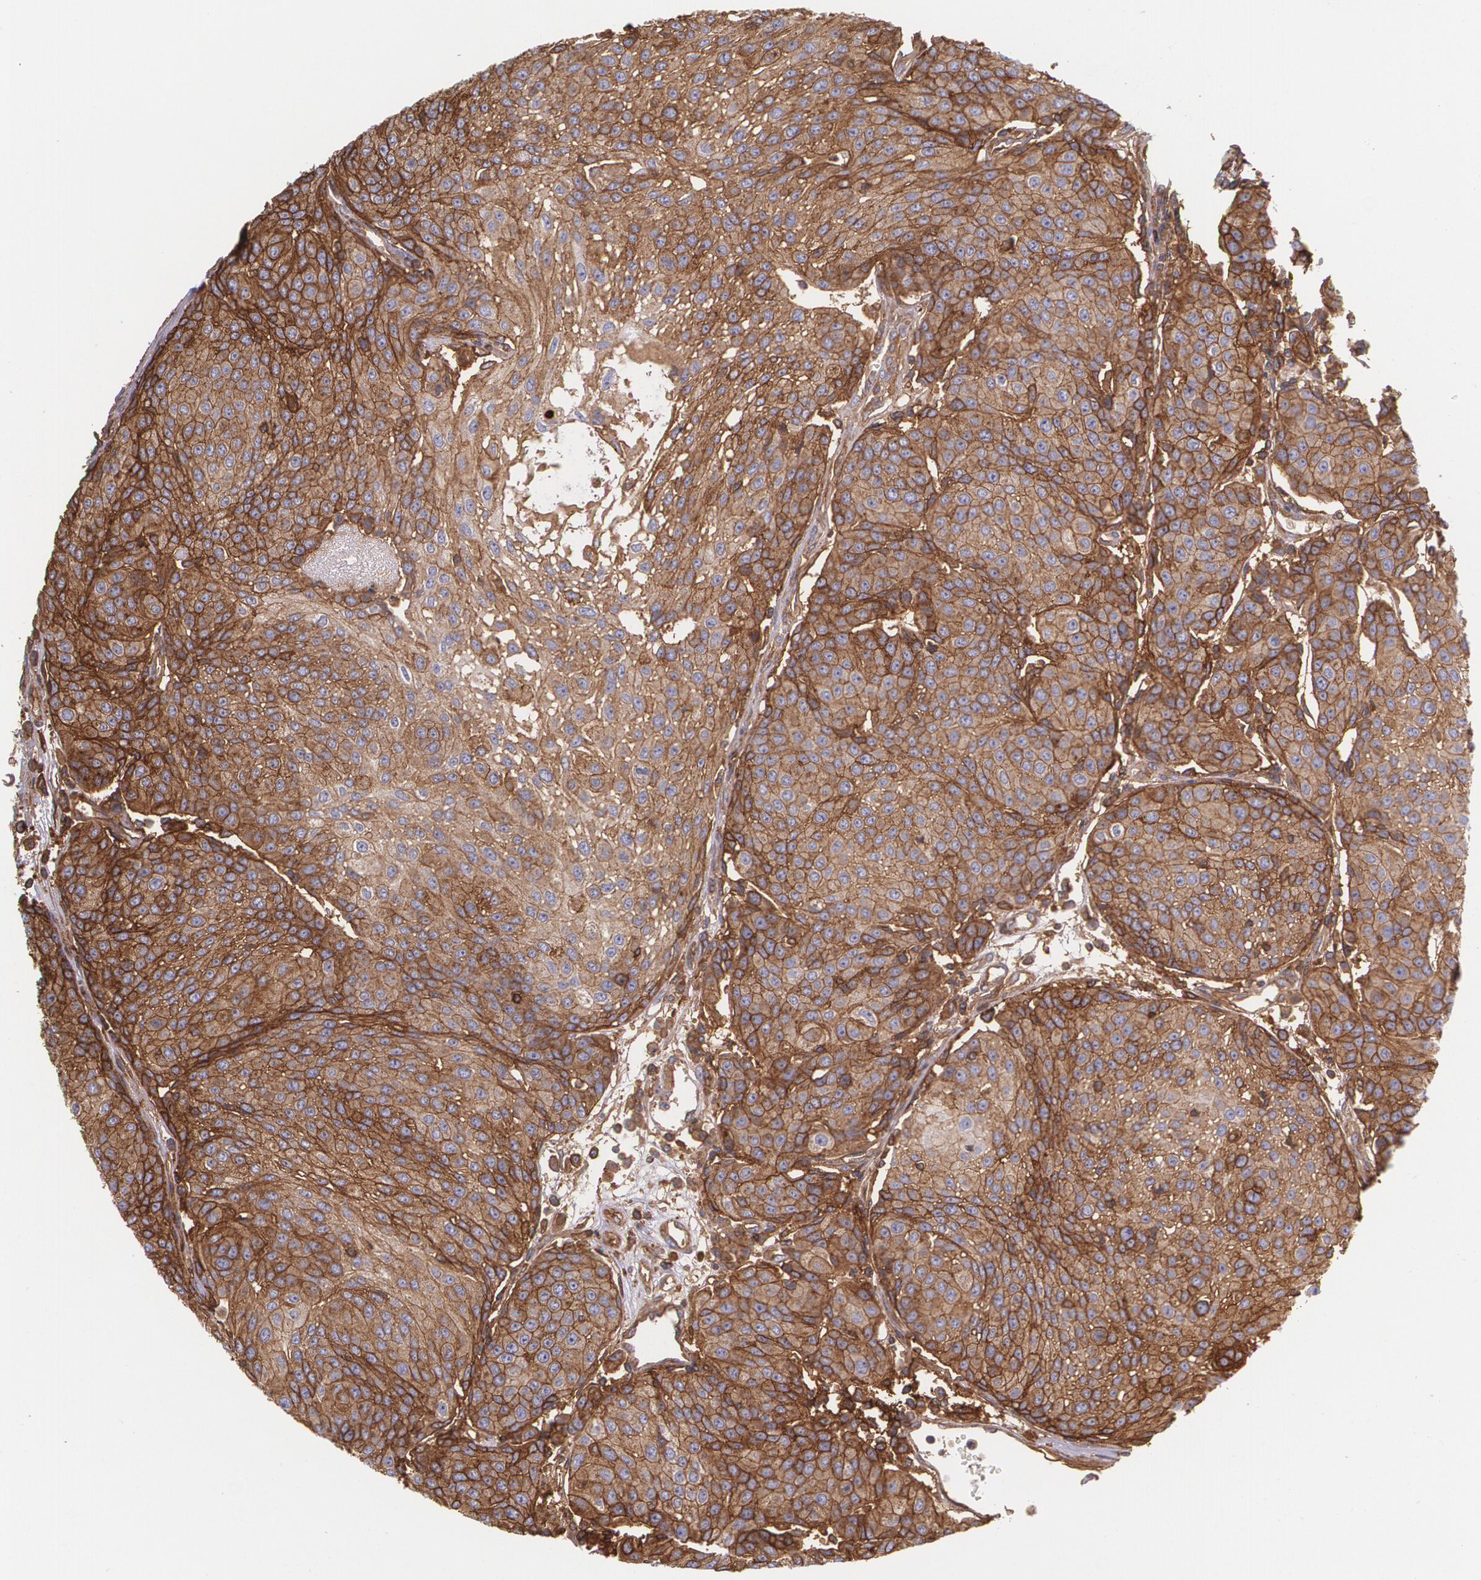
{"staining": {"intensity": "strong", "quantity": ">75%", "location": "cytoplasmic/membranous"}, "tissue": "urothelial cancer", "cell_type": "Tumor cells", "image_type": "cancer", "snomed": [{"axis": "morphology", "description": "Urothelial carcinoma, High grade"}, {"axis": "topography", "description": "Urinary bladder"}], "caption": "The micrograph shows immunohistochemical staining of urothelial carcinoma (high-grade). There is strong cytoplasmic/membranous expression is seen in about >75% of tumor cells.", "gene": "B2M", "patient": {"sex": "female", "age": 85}}